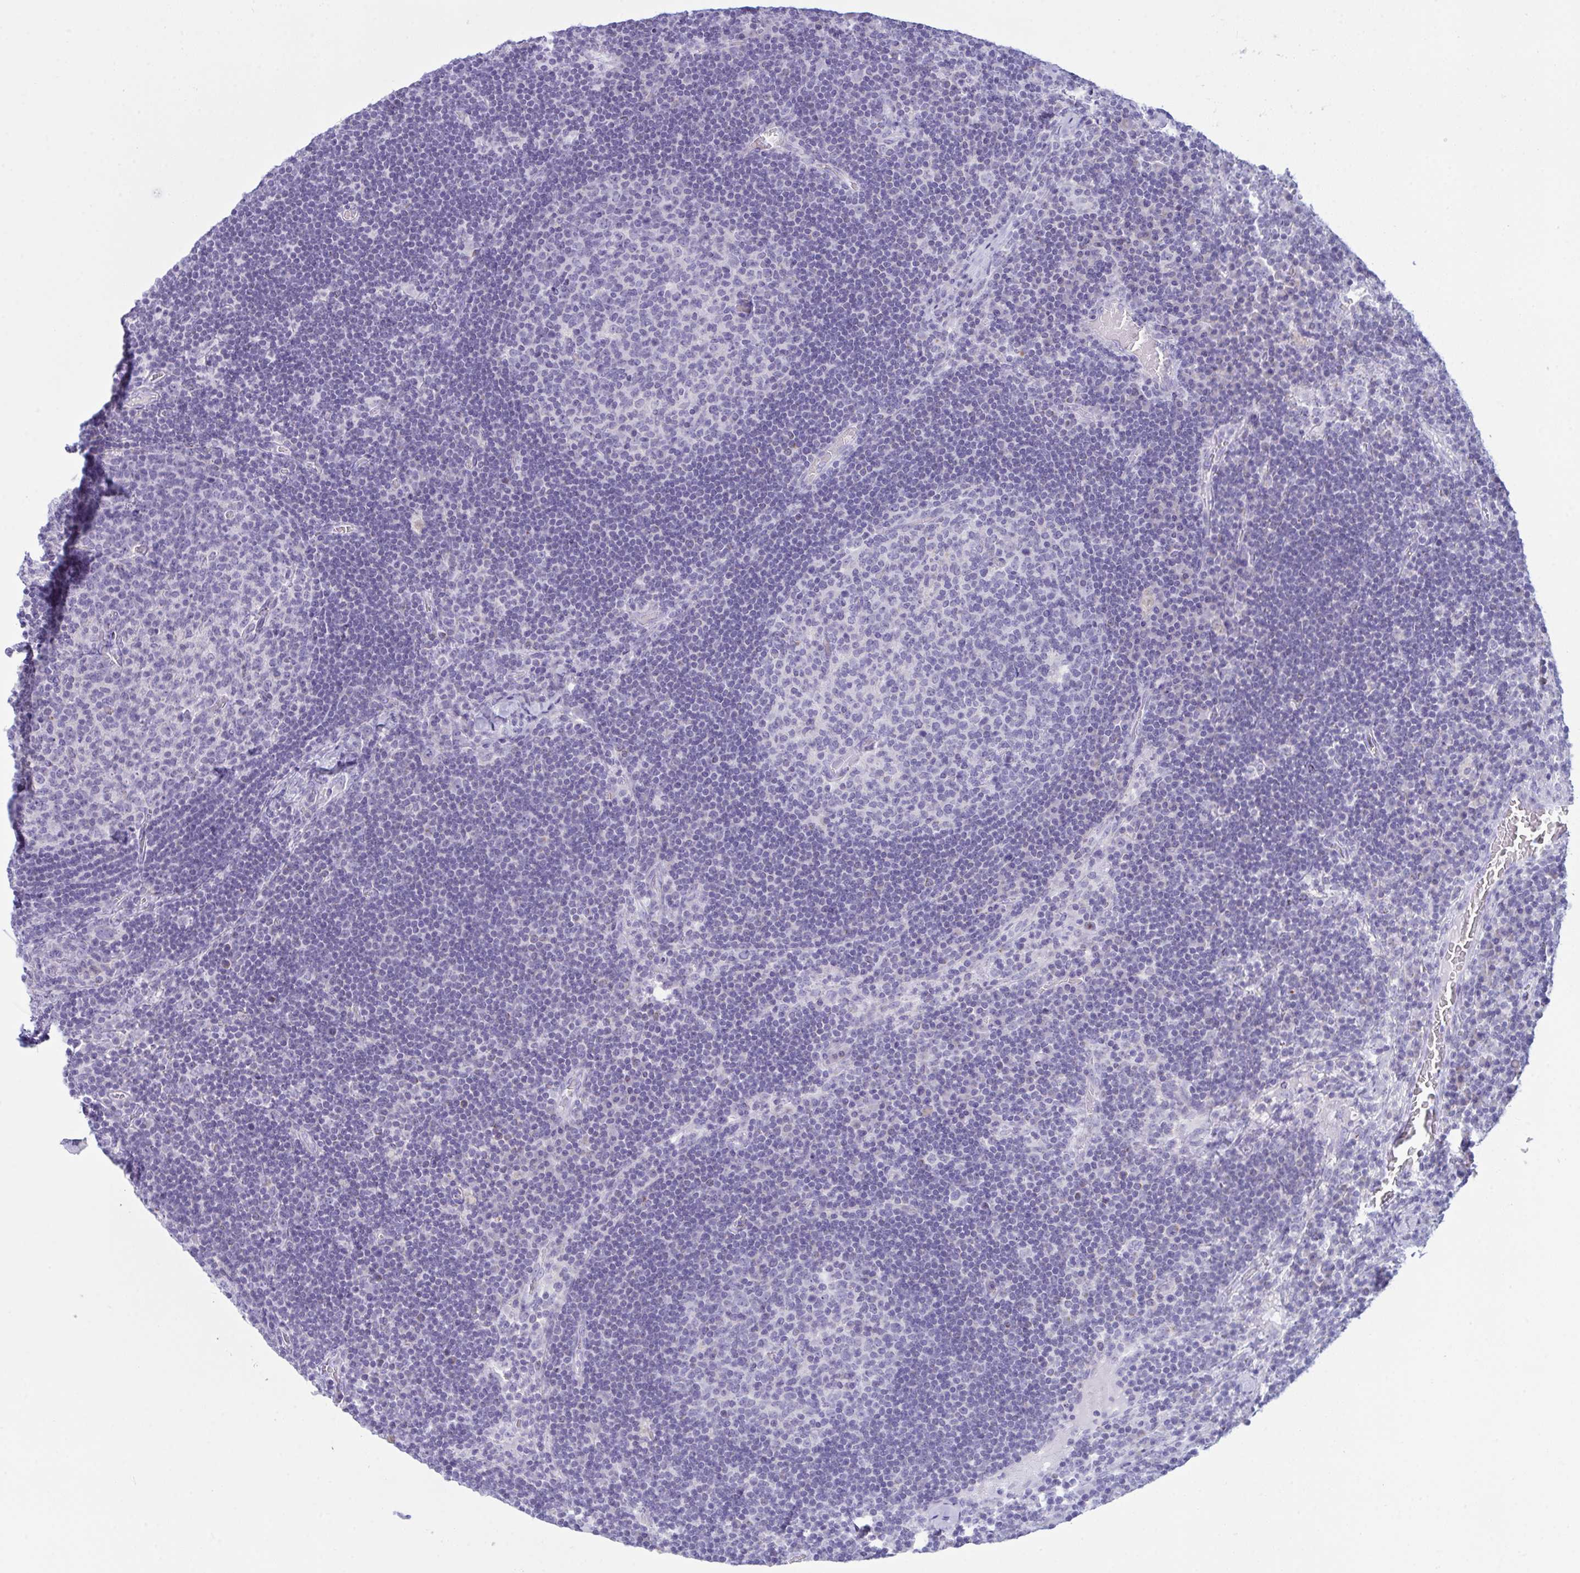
{"staining": {"intensity": "negative", "quantity": "none", "location": "none"}, "tissue": "lymph node", "cell_type": "Germinal center cells", "image_type": "normal", "snomed": [{"axis": "morphology", "description": "Normal tissue, NOS"}, {"axis": "topography", "description": "Lymph node"}], "caption": "This is an IHC photomicrograph of normal lymph node. There is no staining in germinal center cells.", "gene": "BBS1", "patient": {"sex": "male", "age": 67}}